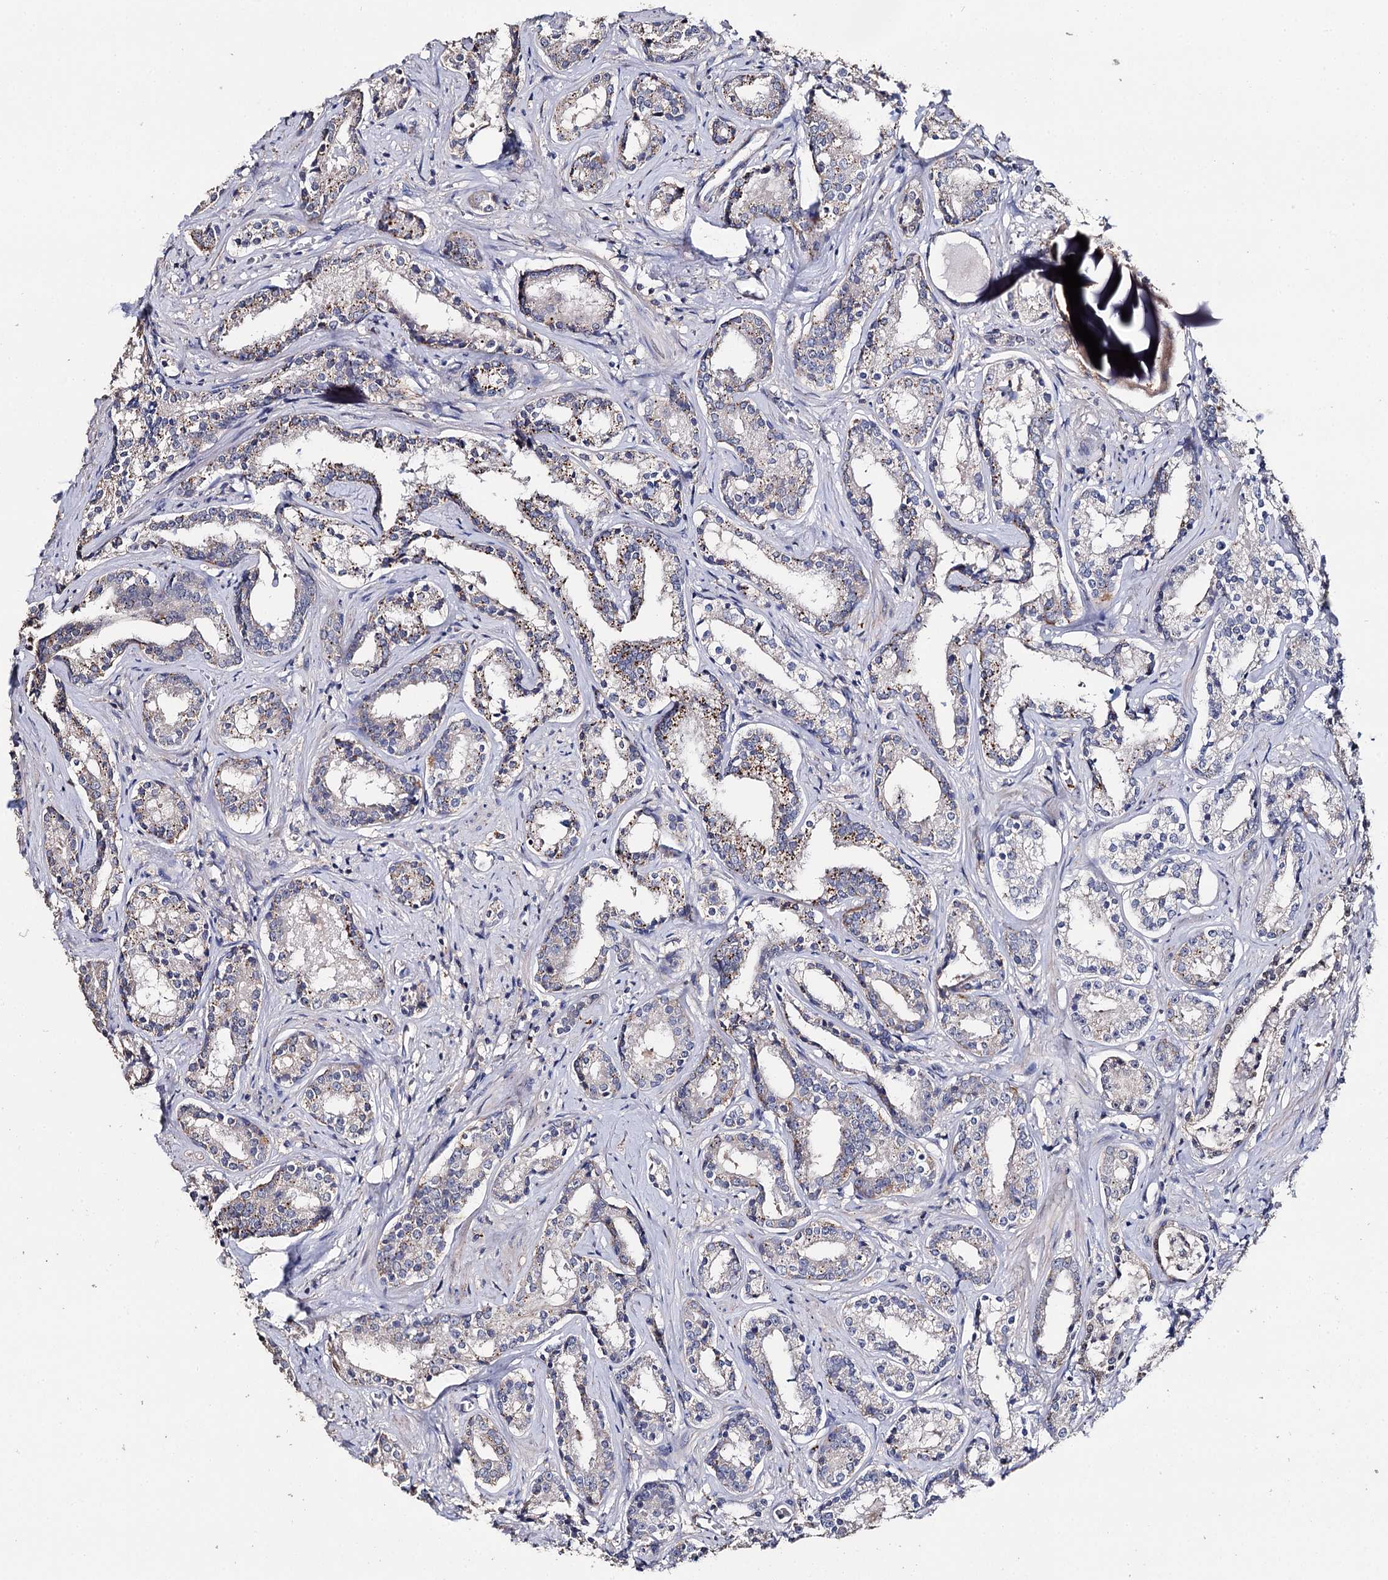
{"staining": {"intensity": "weak", "quantity": "25%-75%", "location": "cytoplasmic/membranous"}, "tissue": "prostate cancer", "cell_type": "Tumor cells", "image_type": "cancer", "snomed": [{"axis": "morphology", "description": "Adenocarcinoma, High grade"}, {"axis": "topography", "description": "Prostate"}], "caption": "IHC histopathology image of neoplastic tissue: prostate high-grade adenocarcinoma stained using IHC shows low levels of weak protein expression localized specifically in the cytoplasmic/membranous of tumor cells, appearing as a cytoplasmic/membranous brown color.", "gene": "DNAH6", "patient": {"sex": "male", "age": 58}}